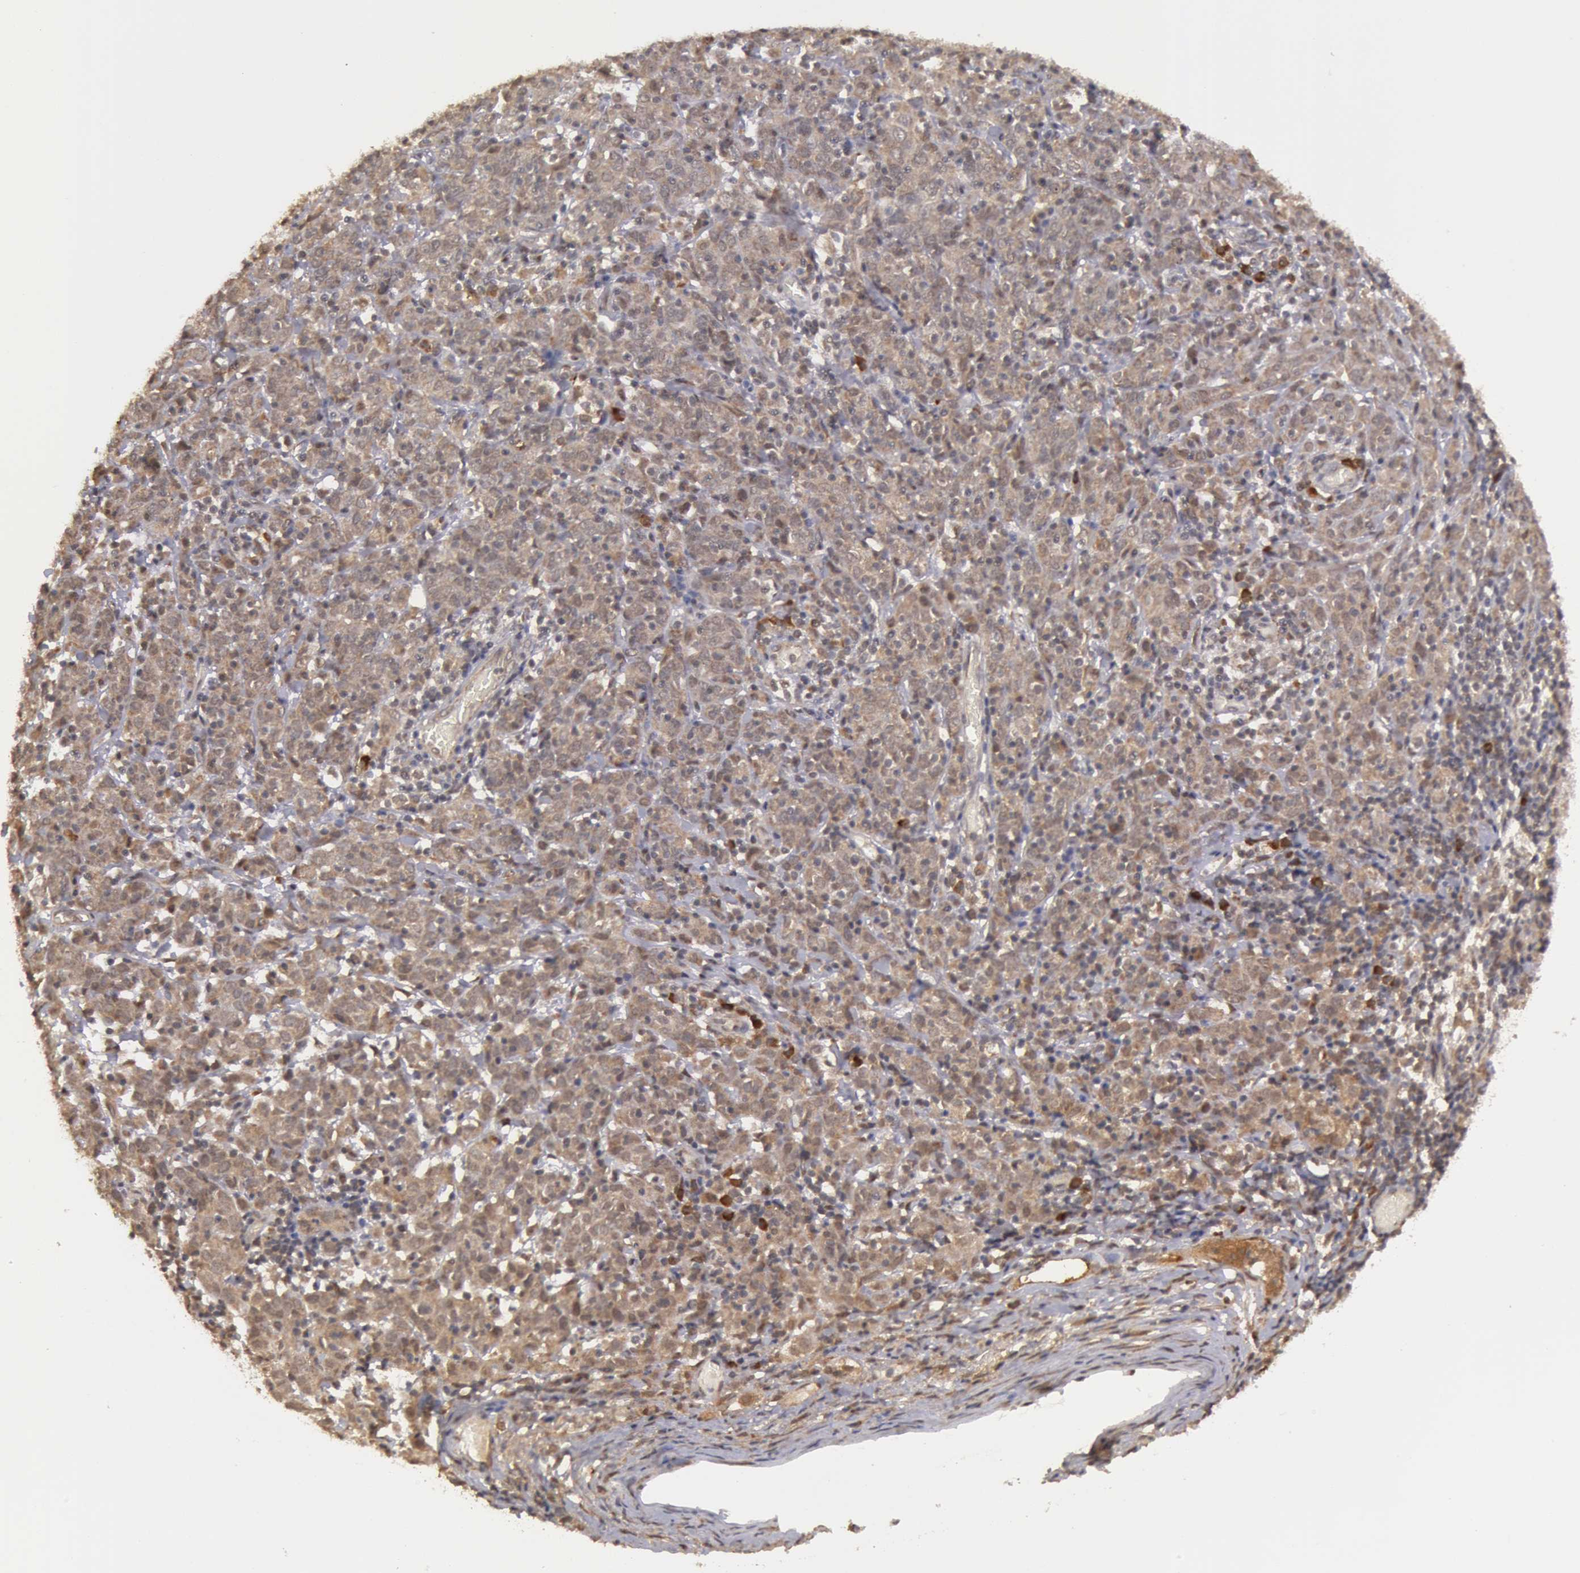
{"staining": {"intensity": "weak", "quantity": ">75%", "location": "cytoplasmic/membranous"}, "tissue": "cervical cancer", "cell_type": "Tumor cells", "image_type": "cancer", "snomed": [{"axis": "morphology", "description": "Normal tissue, NOS"}, {"axis": "morphology", "description": "Squamous cell carcinoma, NOS"}, {"axis": "topography", "description": "Cervix"}], "caption": "Protein expression analysis of cervical cancer (squamous cell carcinoma) shows weak cytoplasmic/membranous positivity in about >75% of tumor cells.", "gene": "GLIS1", "patient": {"sex": "female", "age": 67}}